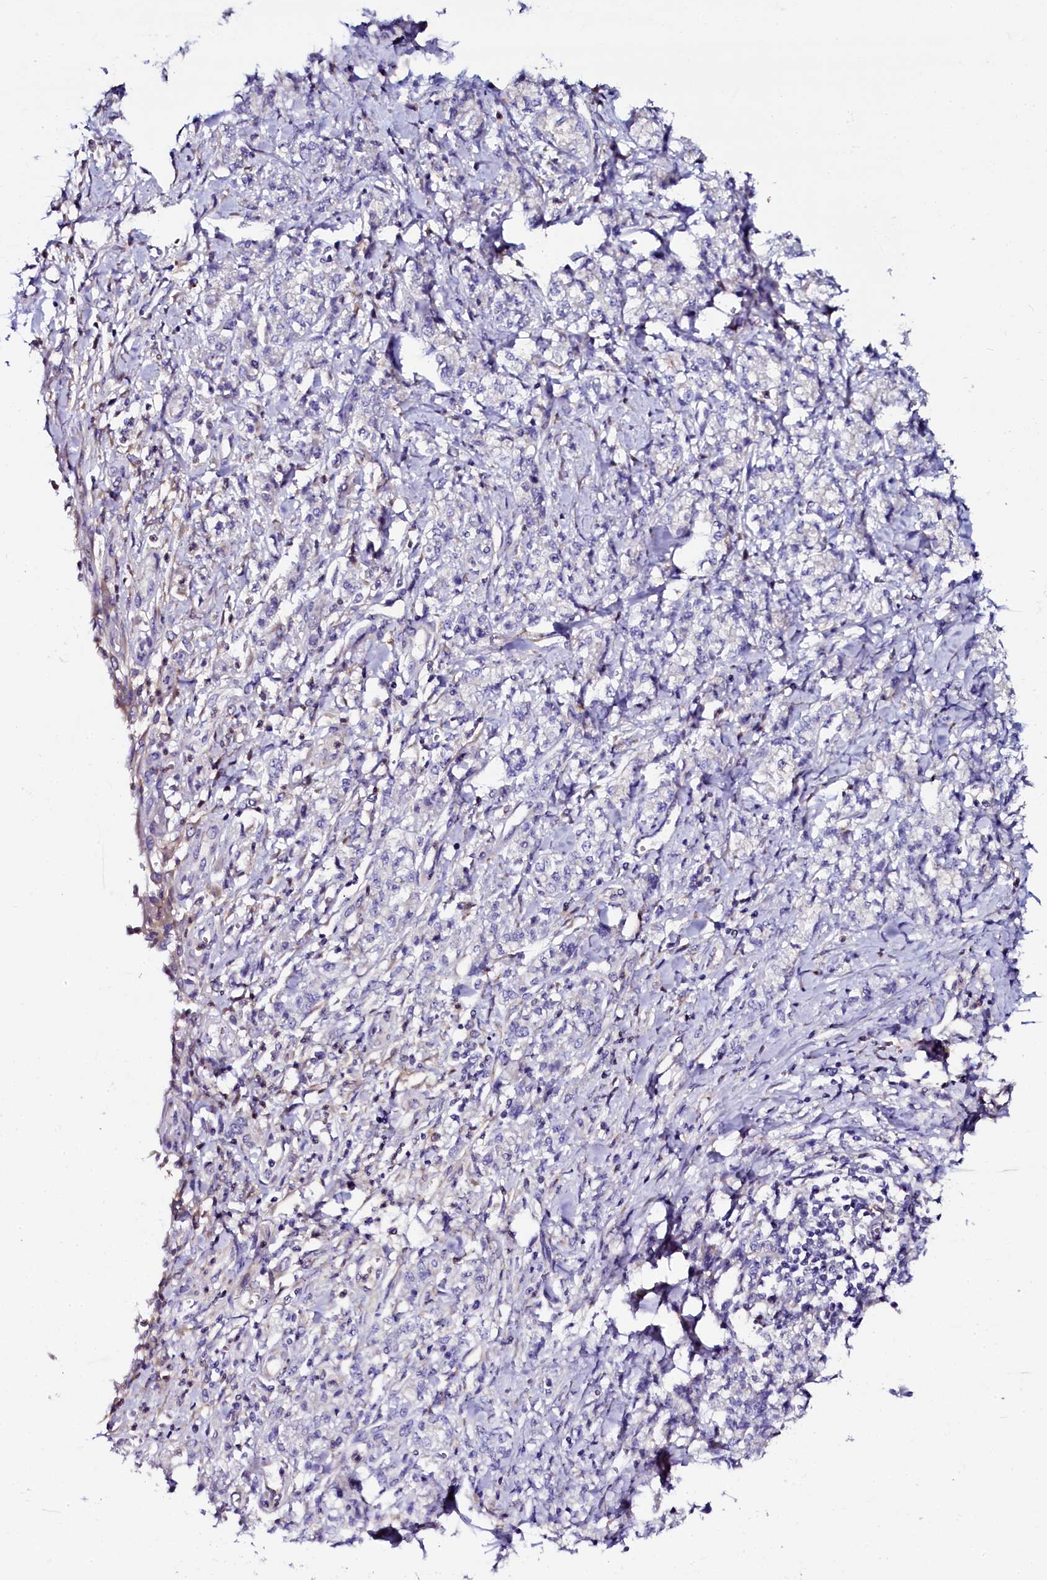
{"staining": {"intensity": "negative", "quantity": "none", "location": "none"}, "tissue": "stomach cancer", "cell_type": "Tumor cells", "image_type": "cancer", "snomed": [{"axis": "morphology", "description": "Adenocarcinoma, NOS"}, {"axis": "topography", "description": "Stomach"}], "caption": "Micrograph shows no significant protein positivity in tumor cells of stomach cancer (adenocarcinoma). (DAB (3,3'-diaminobenzidine) immunohistochemistry (IHC), high magnification).", "gene": "OTOL1", "patient": {"sex": "female", "age": 76}}